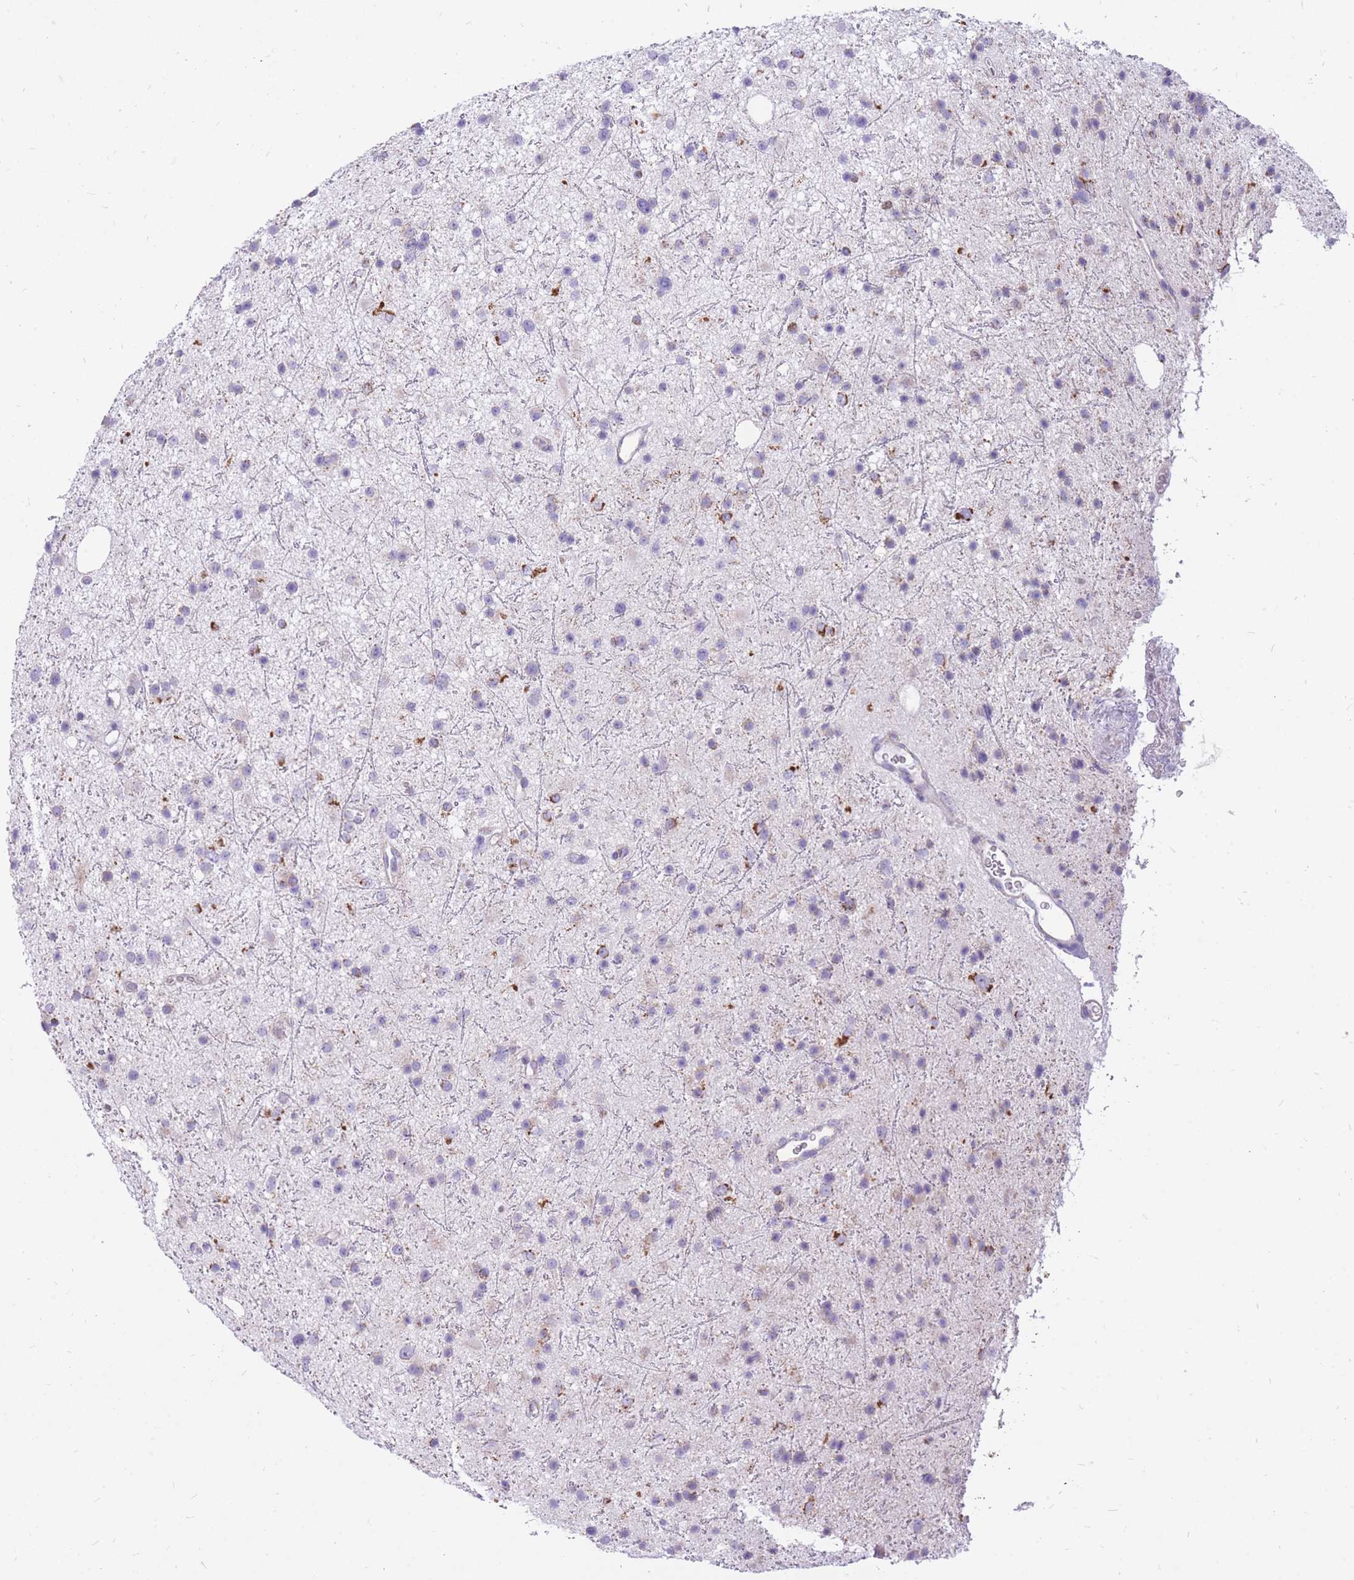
{"staining": {"intensity": "strong", "quantity": "<25%", "location": "cytoplasmic/membranous"}, "tissue": "glioma", "cell_type": "Tumor cells", "image_type": "cancer", "snomed": [{"axis": "morphology", "description": "Glioma, malignant, Low grade"}, {"axis": "topography", "description": "Cerebral cortex"}], "caption": "Protein expression analysis of malignant low-grade glioma shows strong cytoplasmic/membranous expression in approximately <25% of tumor cells. (DAB (3,3'-diaminobenzidine) IHC, brown staining for protein, blue staining for nuclei).", "gene": "PCSK1", "patient": {"sex": "female", "age": 39}}